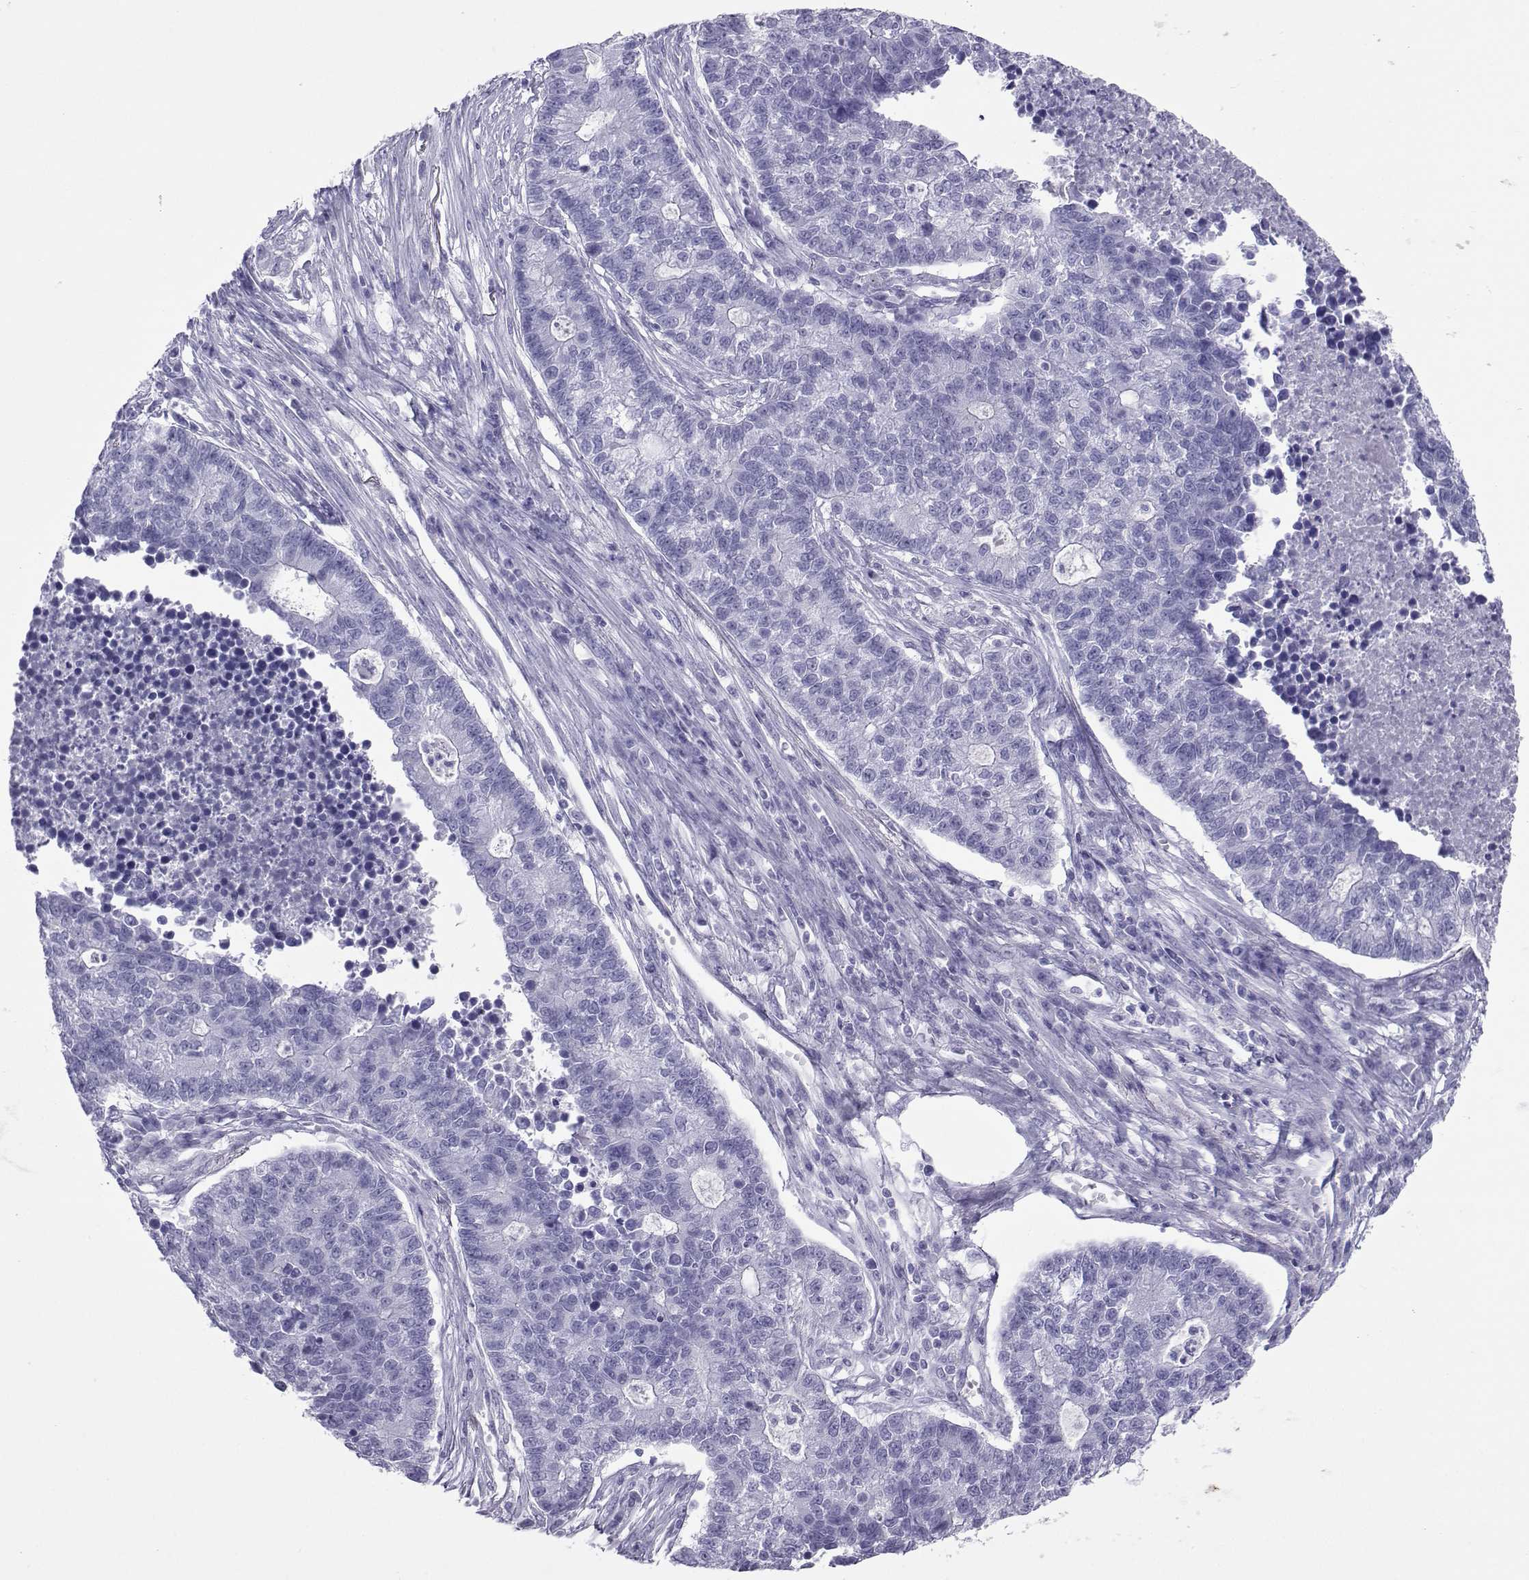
{"staining": {"intensity": "negative", "quantity": "none", "location": "none"}, "tissue": "lung cancer", "cell_type": "Tumor cells", "image_type": "cancer", "snomed": [{"axis": "morphology", "description": "Adenocarcinoma, NOS"}, {"axis": "topography", "description": "Lung"}], "caption": "Tumor cells are negative for brown protein staining in lung cancer (adenocarcinoma).", "gene": "LORICRIN", "patient": {"sex": "male", "age": 57}}